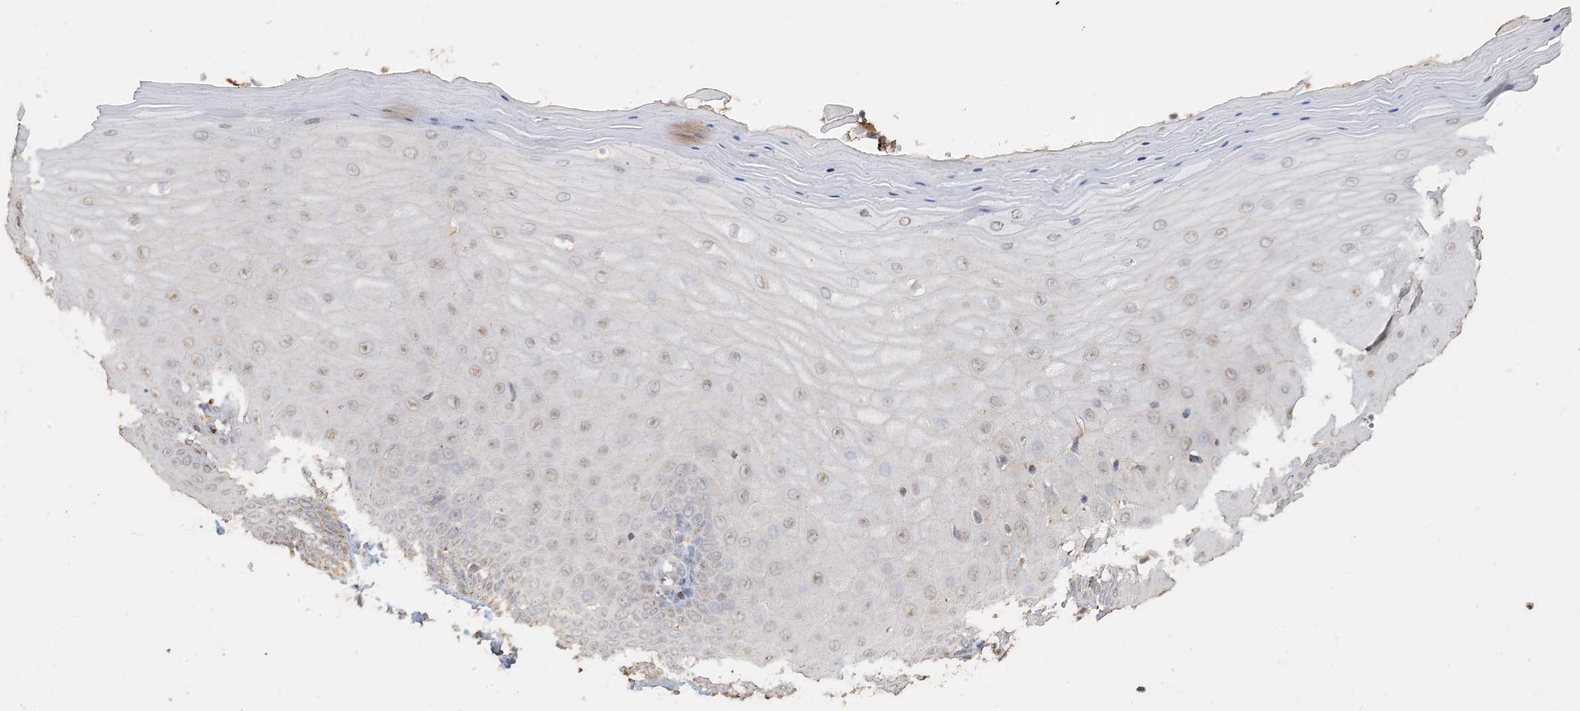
{"staining": {"intensity": "negative", "quantity": "none", "location": "none"}, "tissue": "cervix", "cell_type": "Glandular cells", "image_type": "normal", "snomed": [{"axis": "morphology", "description": "Normal tissue, NOS"}, {"axis": "topography", "description": "Cervix"}], "caption": "A photomicrograph of cervix stained for a protein demonstrates no brown staining in glandular cells. The staining was performed using DAB to visualize the protein expression in brown, while the nuclei were stained in blue with hematoxylin (Magnification: 20x).", "gene": "SFMBT2", "patient": {"sex": "female", "age": 55}}